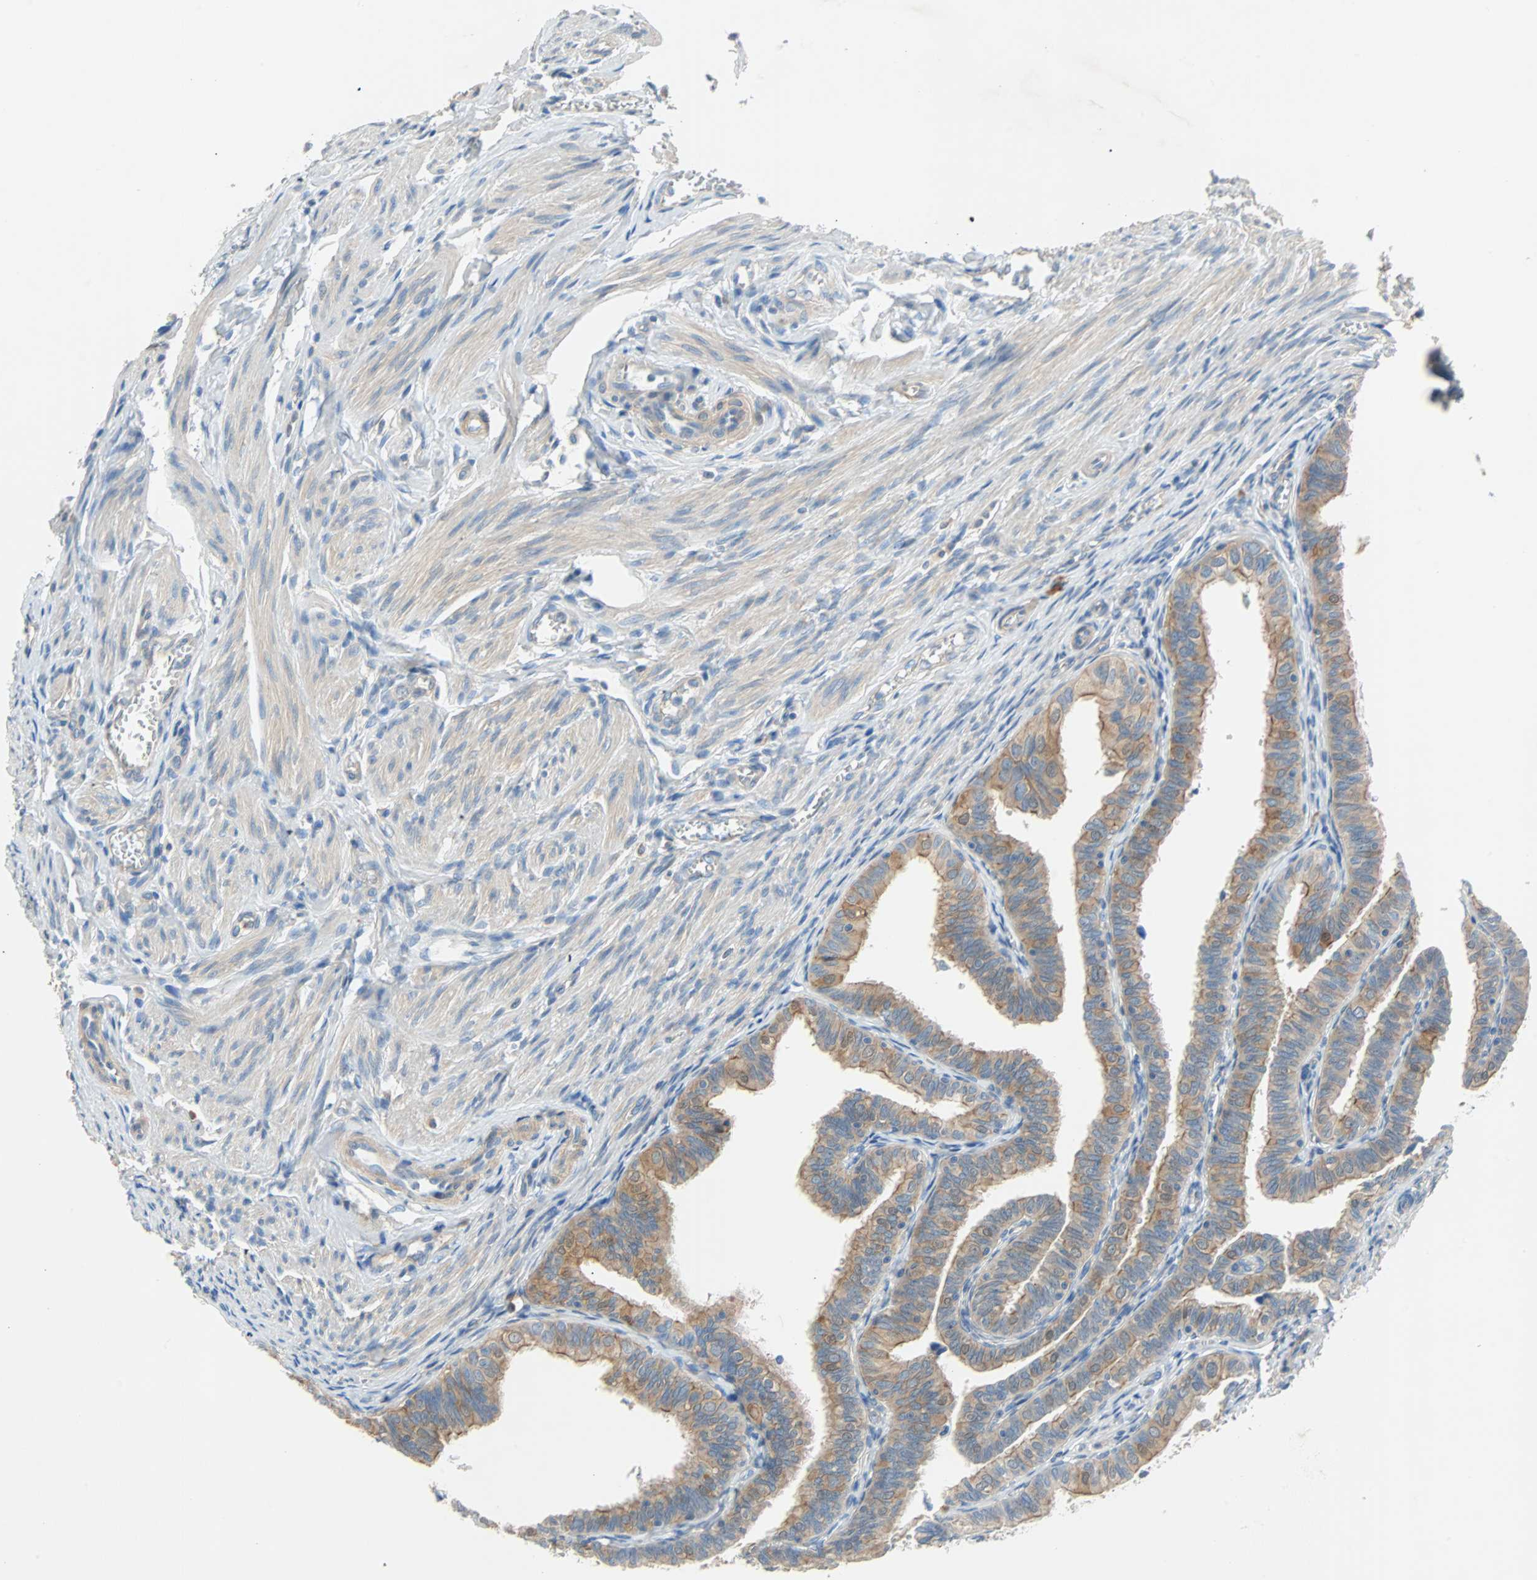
{"staining": {"intensity": "strong", "quantity": ">75%", "location": "cytoplasmic/membranous"}, "tissue": "fallopian tube", "cell_type": "Glandular cells", "image_type": "normal", "snomed": [{"axis": "morphology", "description": "Normal tissue, NOS"}, {"axis": "topography", "description": "Fallopian tube"}], "caption": "Glandular cells show high levels of strong cytoplasmic/membranous expression in about >75% of cells in unremarkable fallopian tube.", "gene": "TNFRSF12A", "patient": {"sex": "female", "age": 46}}